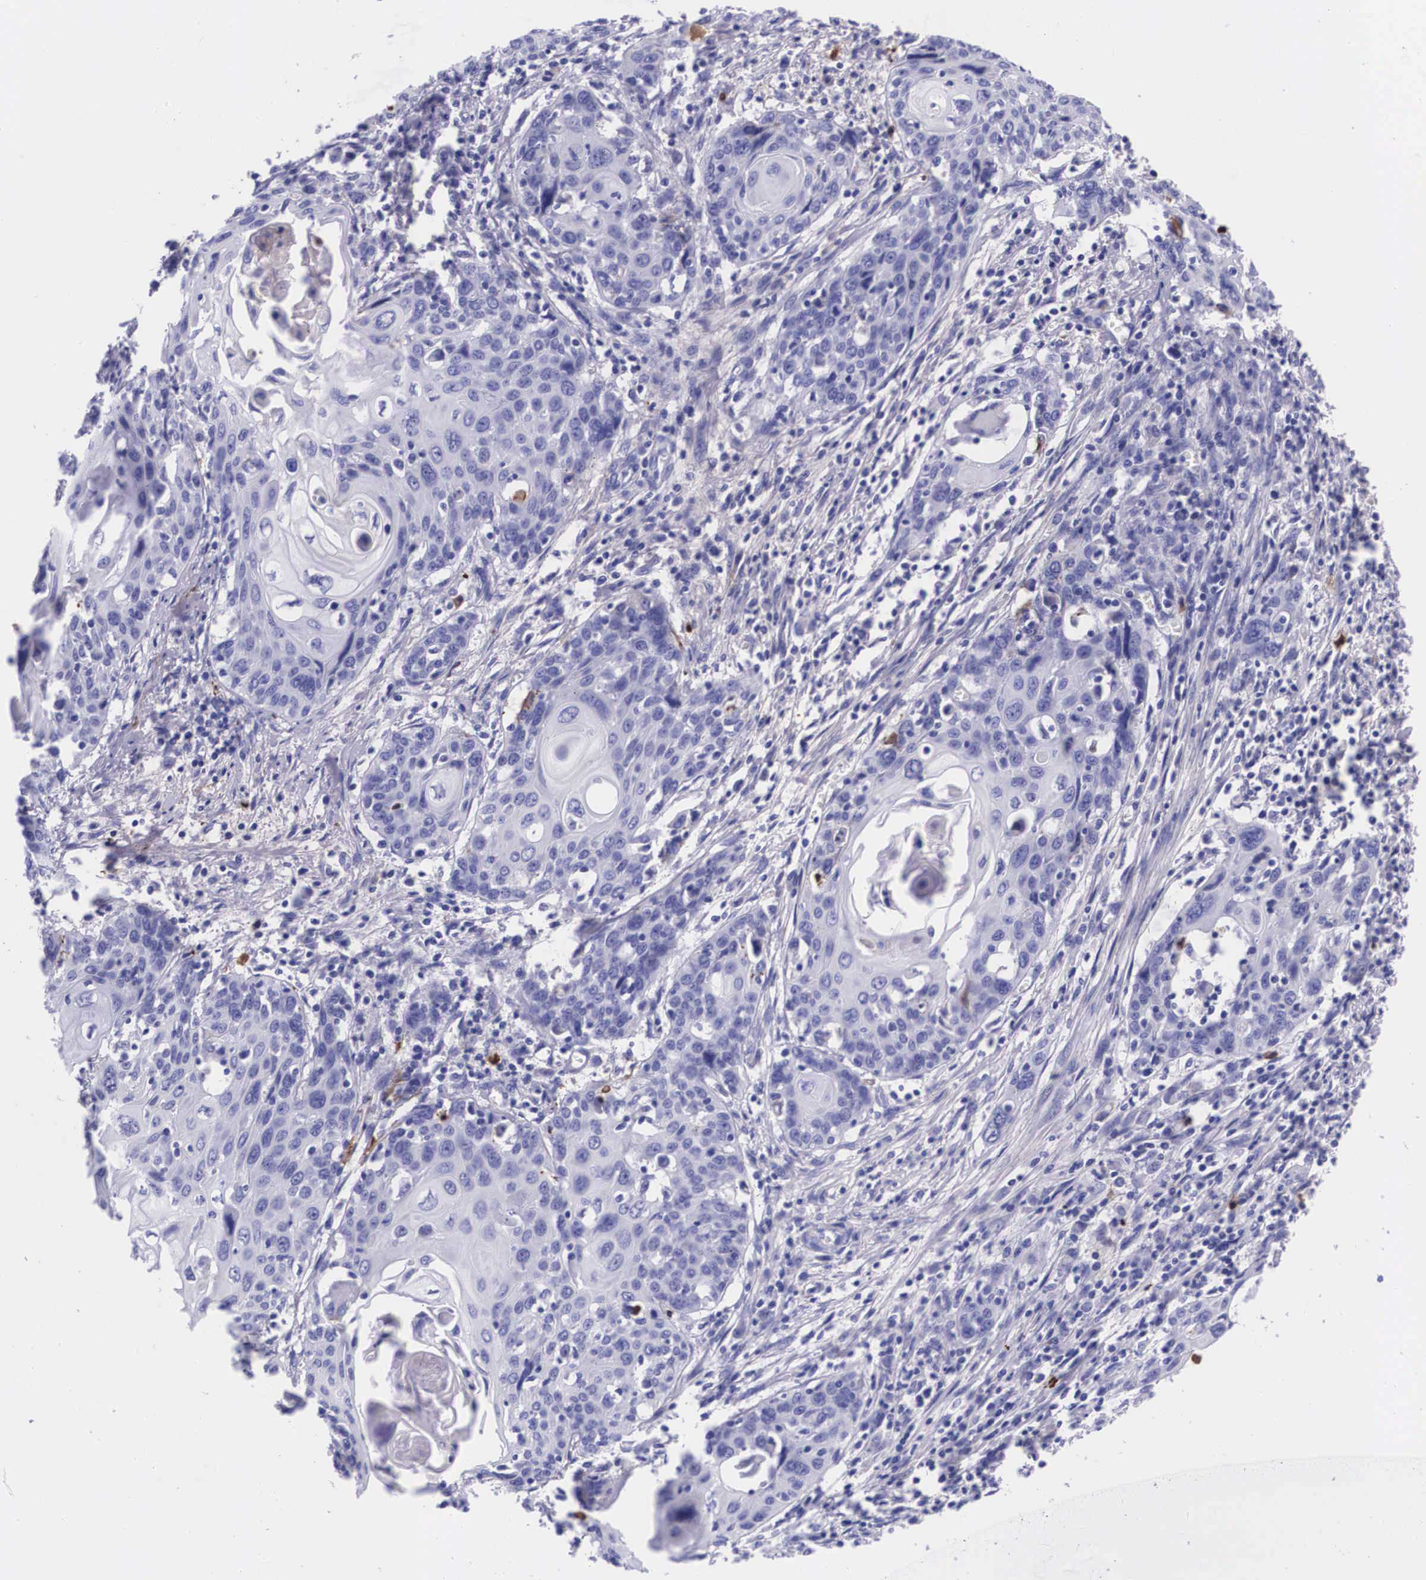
{"staining": {"intensity": "negative", "quantity": "none", "location": "none"}, "tissue": "cervical cancer", "cell_type": "Tumor cells", "image_type": "cancer", "snomed": [{"axis": "morphology", "description": "Squamous cell carcinoma, NOS"}, {"axis": "topography", "description": "Cervix"}], "caption": "Cervical cancer (squamous cell carcinoma) was stained to show a protein in brown. There is no significant positivity in tumor cells.", "gene": "PLG", "patient": {"sex": "female", "age": 54}}